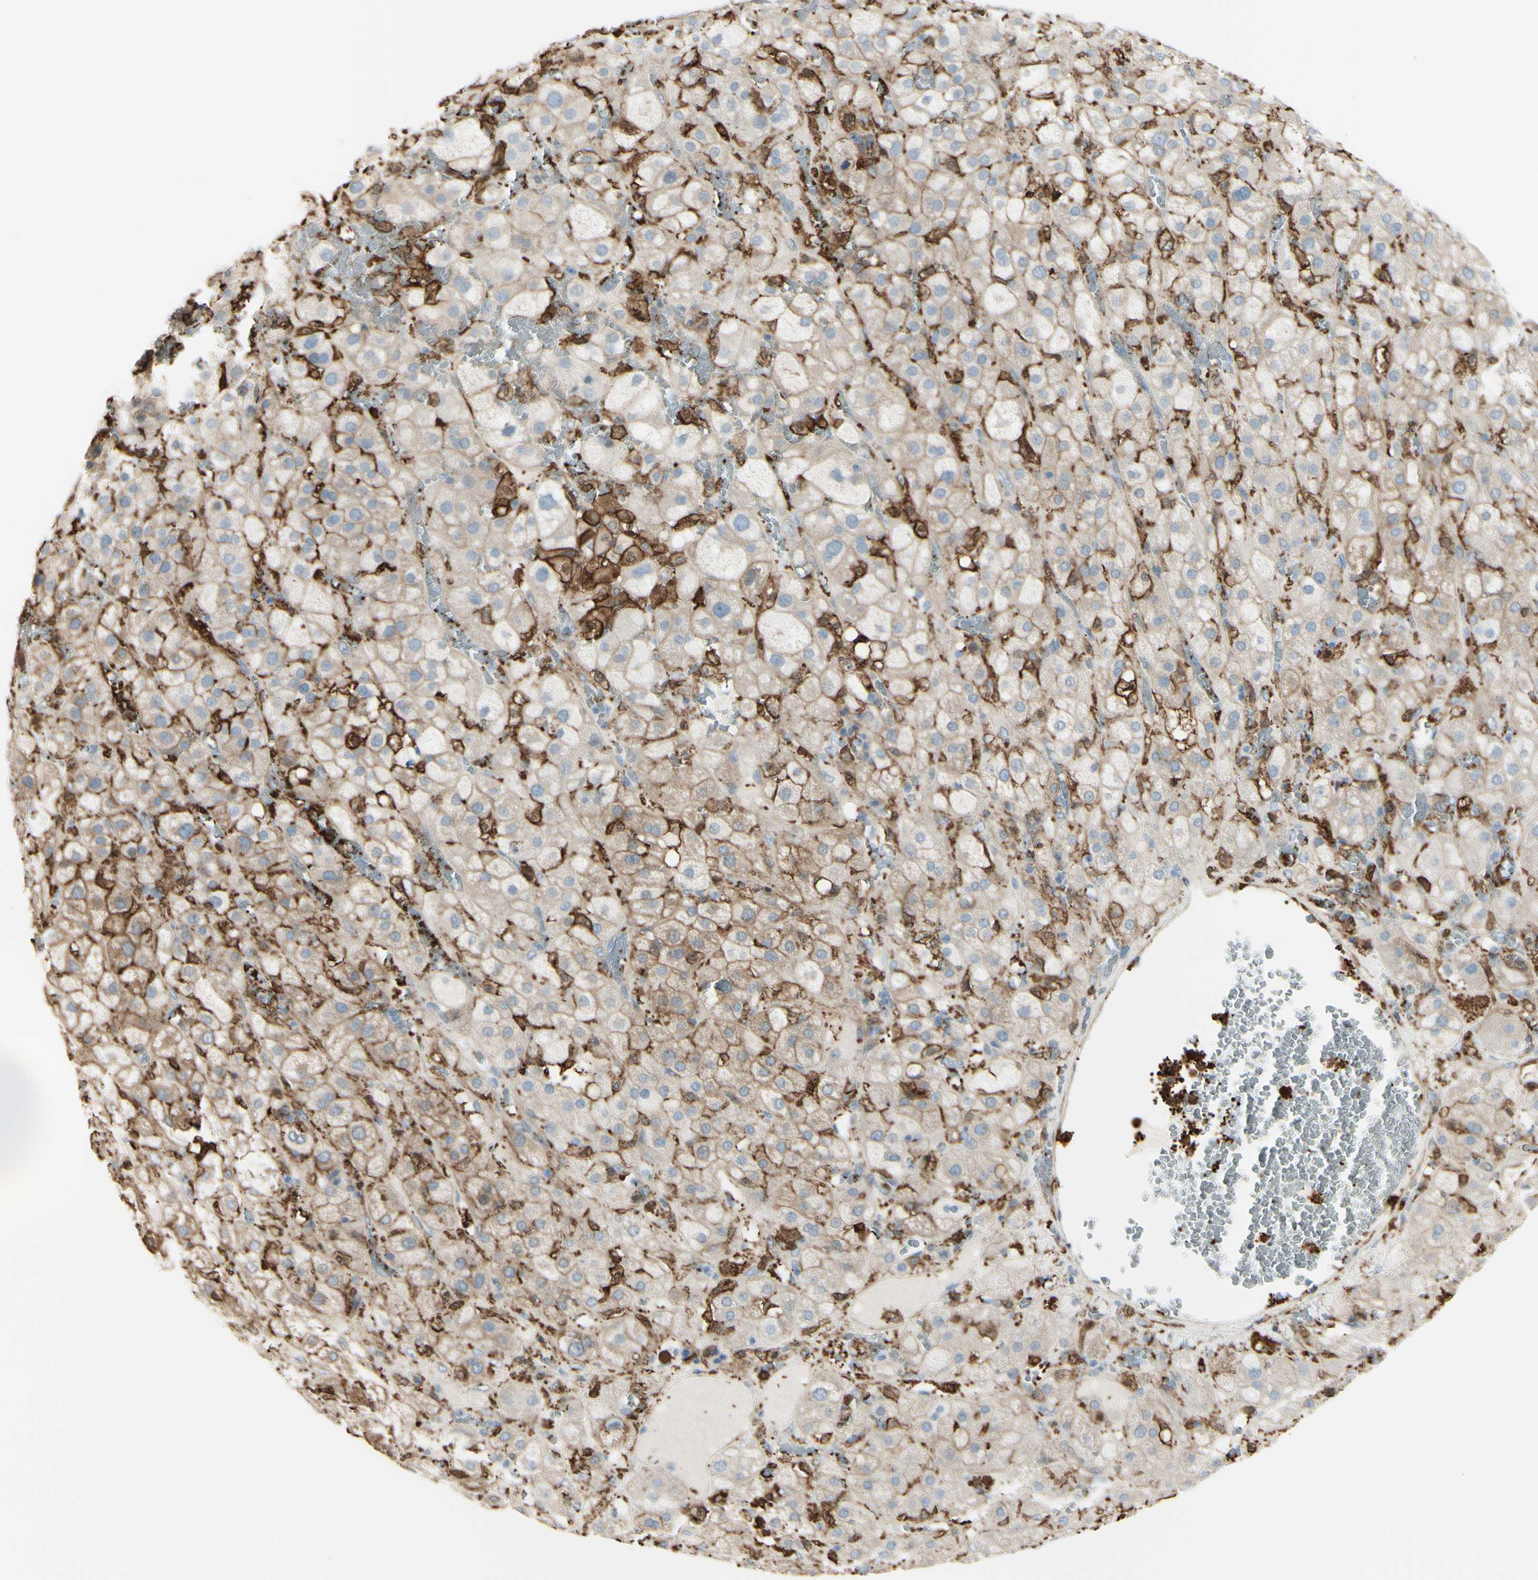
{"staining": {"intensity": "moderate", "quantity": "<25%", "location": "cytoplasmic/membranous"}, "tissue": "adrenal gland", "cell_type": "Glandular cells", "image_type": "normal", "snomed": [{"axis": "morphology", "description": "Normal tissue, NOS"}, {"axis": "topography", "description": "Adrenal gland"}], "caption": "Immunohistochemistry (IHC) of benign human adrenal gland shows low levels of moderate cytoplasmic/membranous expression in approximately <25% of glandular cells. The protein is shown in brown color, while the nuclei are stained blue.", "gene": "GSN", "patient": {"sex": "female", "age": 47}}